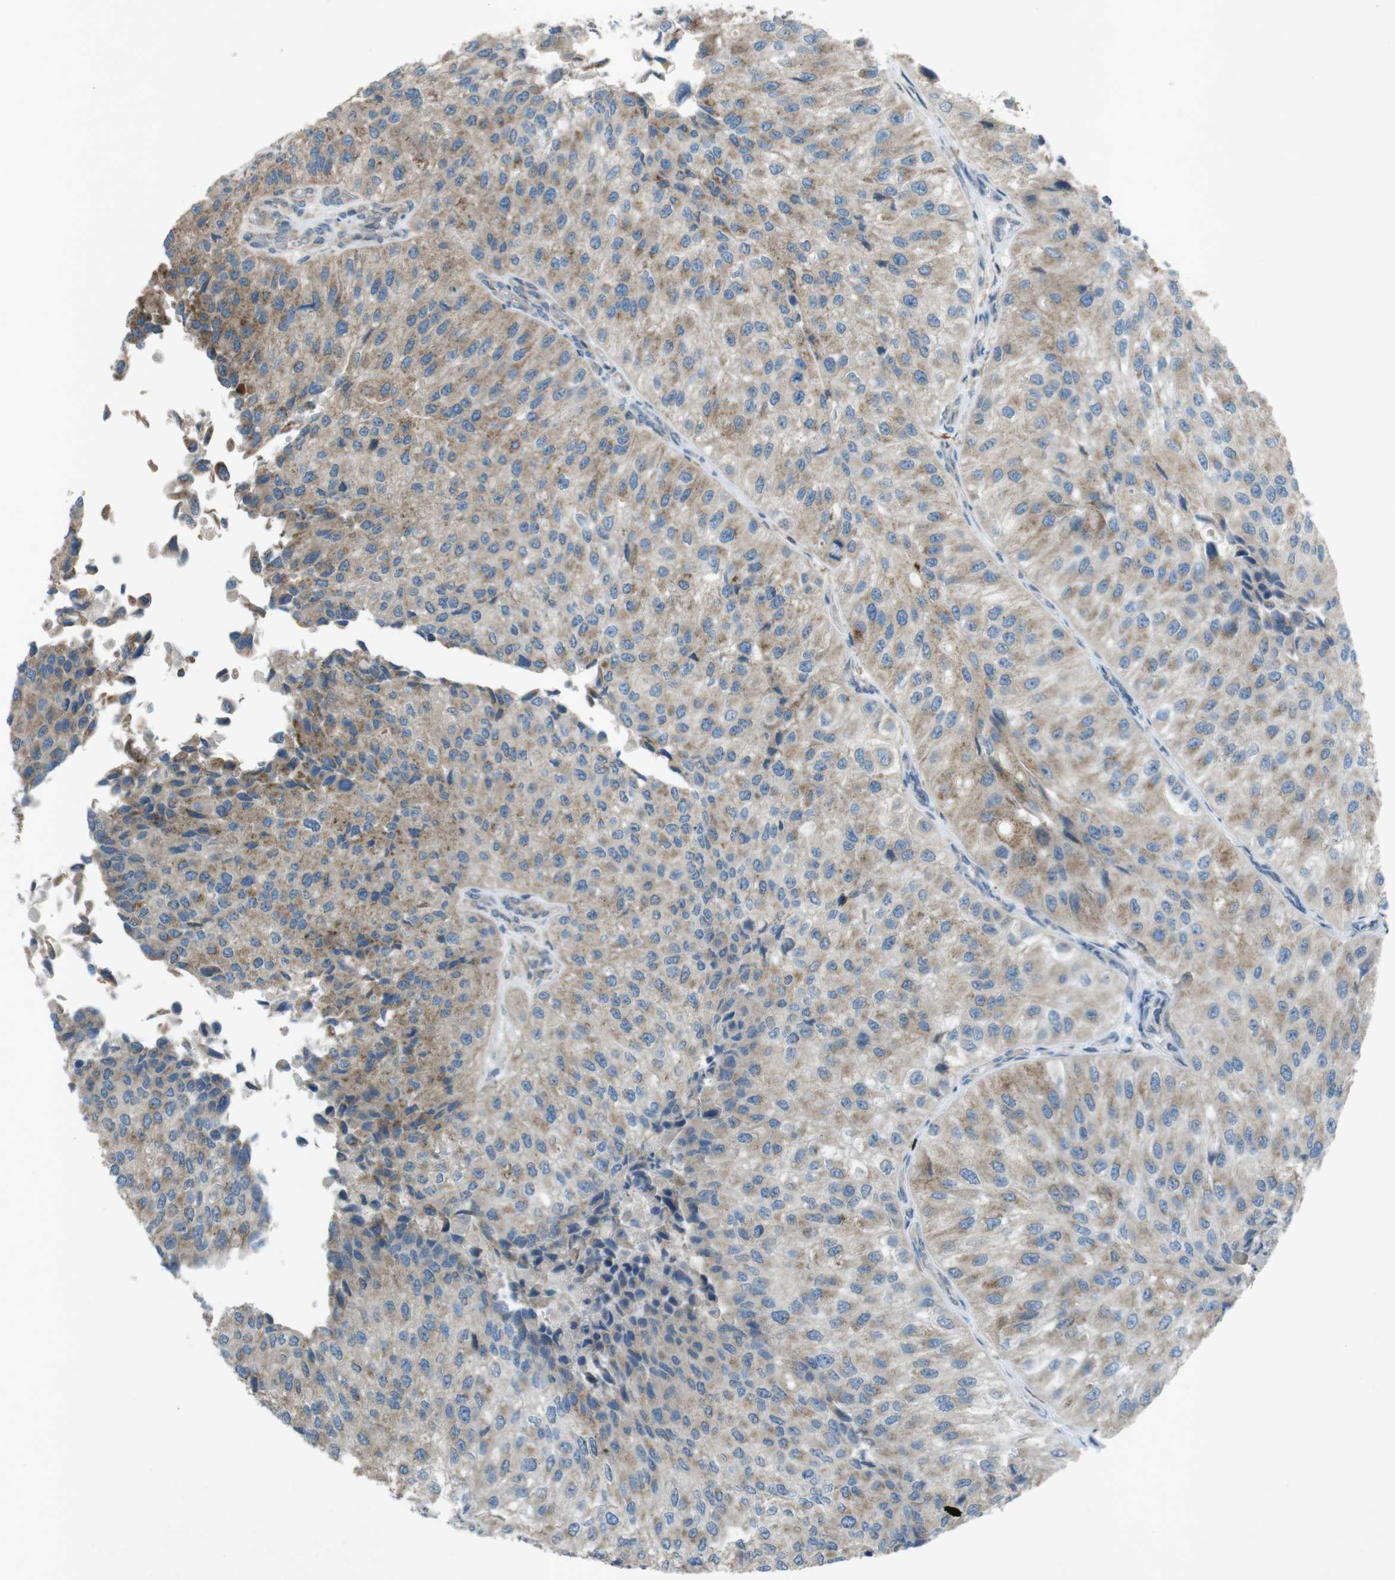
{"staining": {"intensity": "moderate", "quantity": ">75%", "location": "cytoplasmic/membranous"}, "tissue": "urothelial cancer", "cell_type": "Tumor cells", "image_type": "cancer", "snomed": [{"axis": "morphology", "description": "Urothelial carcinoma, High grade"}, {"axis": "topography", "description": "Kidney"}, {"axis": "topography", "description": "Urinary bladder"}], "caption": "DAB (3,3'-diaminobenzidine) immunohistochemical staining of urothelial cancer displays moderate cytoplasmic/membranous protein positivity in approximately >75% of tumor cells. Using DAB (3,3'-diaminobenzidine) (brown) and hematoxylin (blue) stains, captured at high magnification using brightfield microscopy.", "gene": "TMEM41B", "patient": {"sex": "male", "age": 77}}